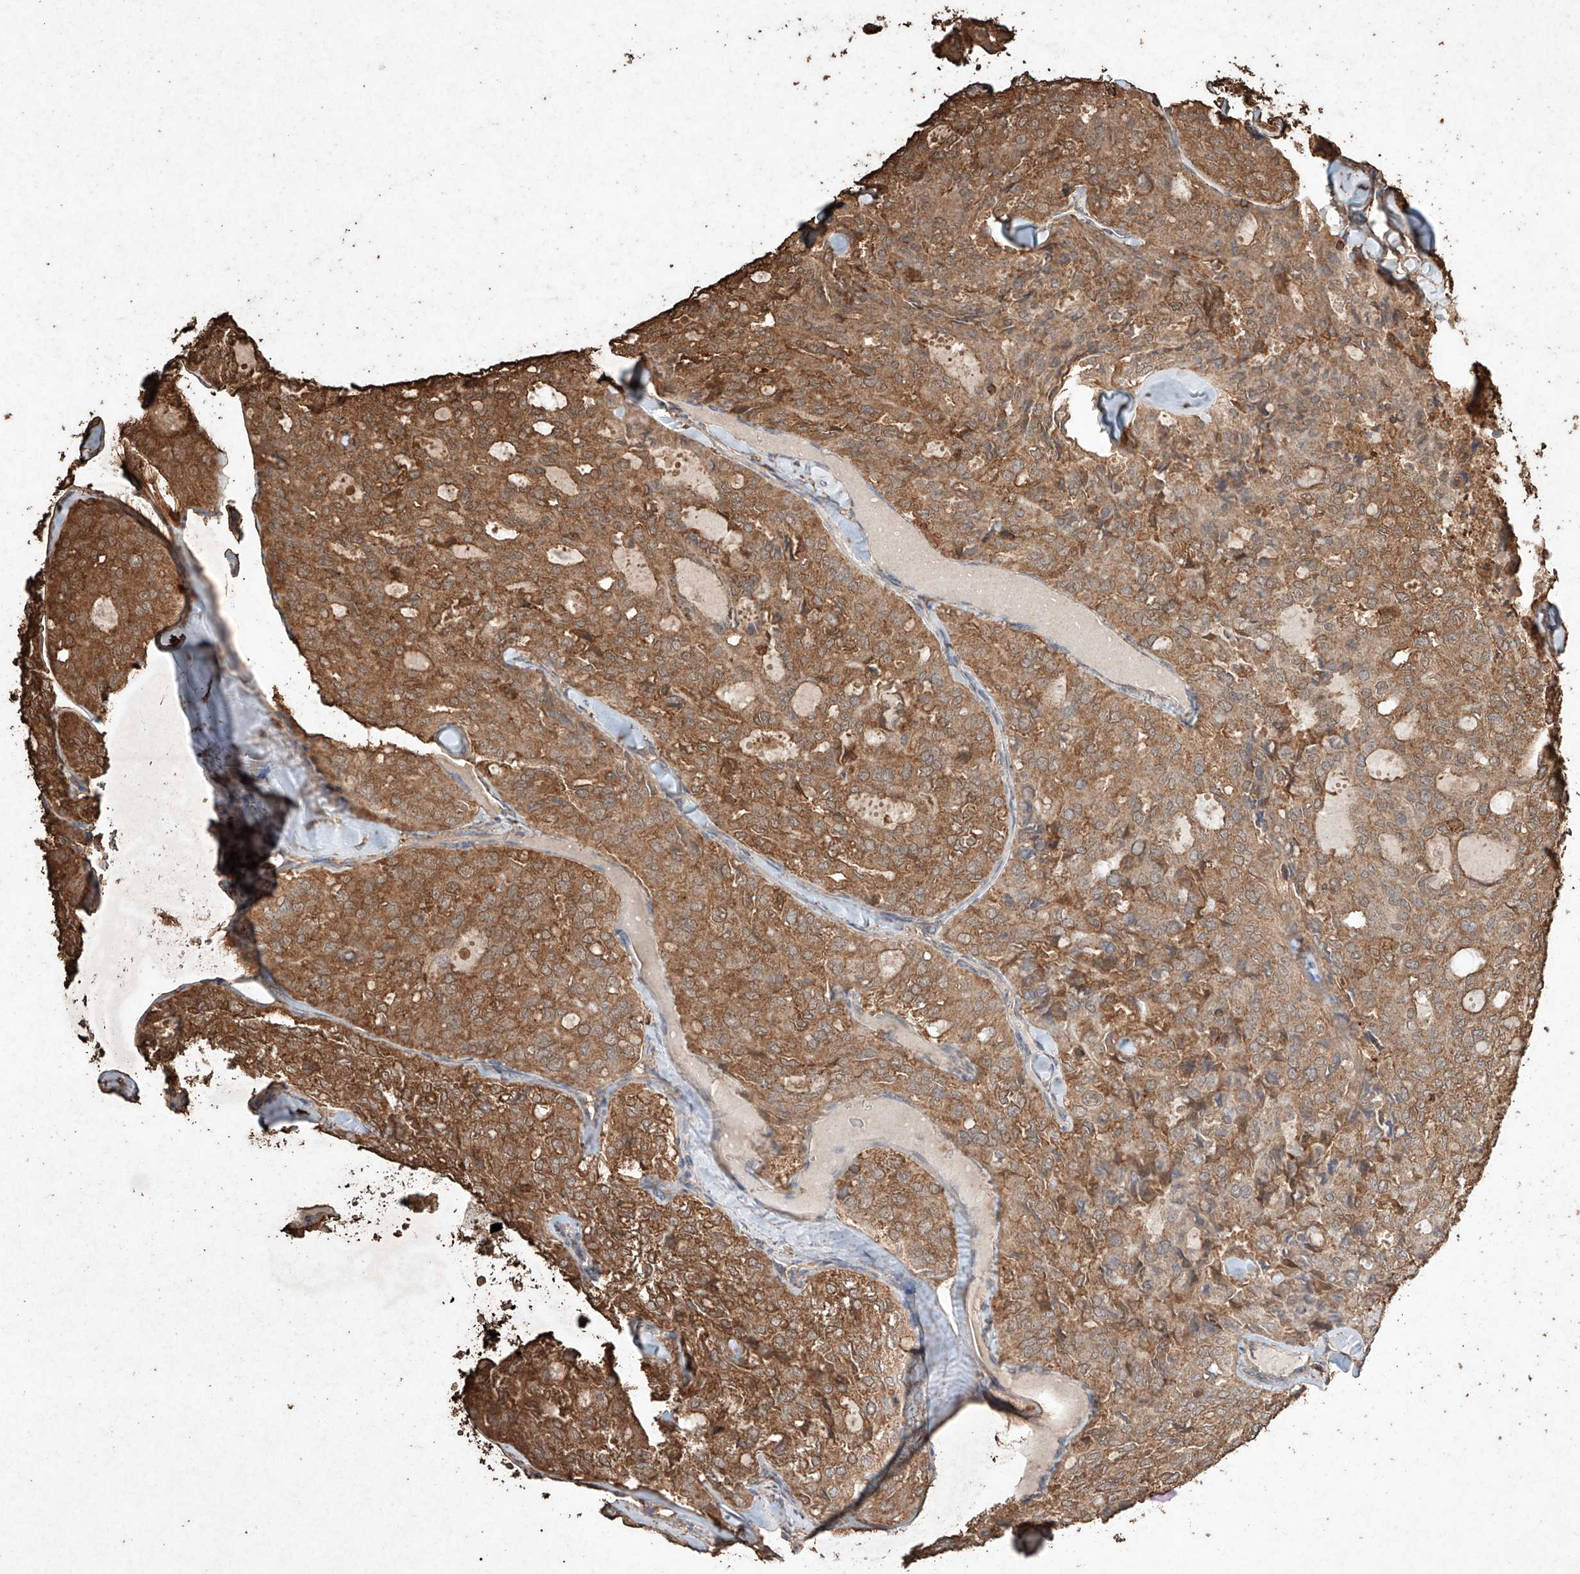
{"staining": {"intensity": "strong", "quantity": ">75%", "location": "cytoplasmic/membranous"}, "tissue": "thyroid cancer", "cell_type": "Tumor cells", "image_type": "cancer", "snomed": [{"axis": "morphology", "description": "Follicular adenoma carcinoma, NOS"}, {"axis": "topography", "description": "Thyroid gland"}], "caption": "Immunohistochemical staining of human thyroid cancer displays strong cytoplasmic/membranous protein positivity in approximately >75% of tumor cells. (Brightfield microscopy of DAB IHC at high magnification).", "gene": "M6PR", "patient": {"sex": "male", "age": 75}}